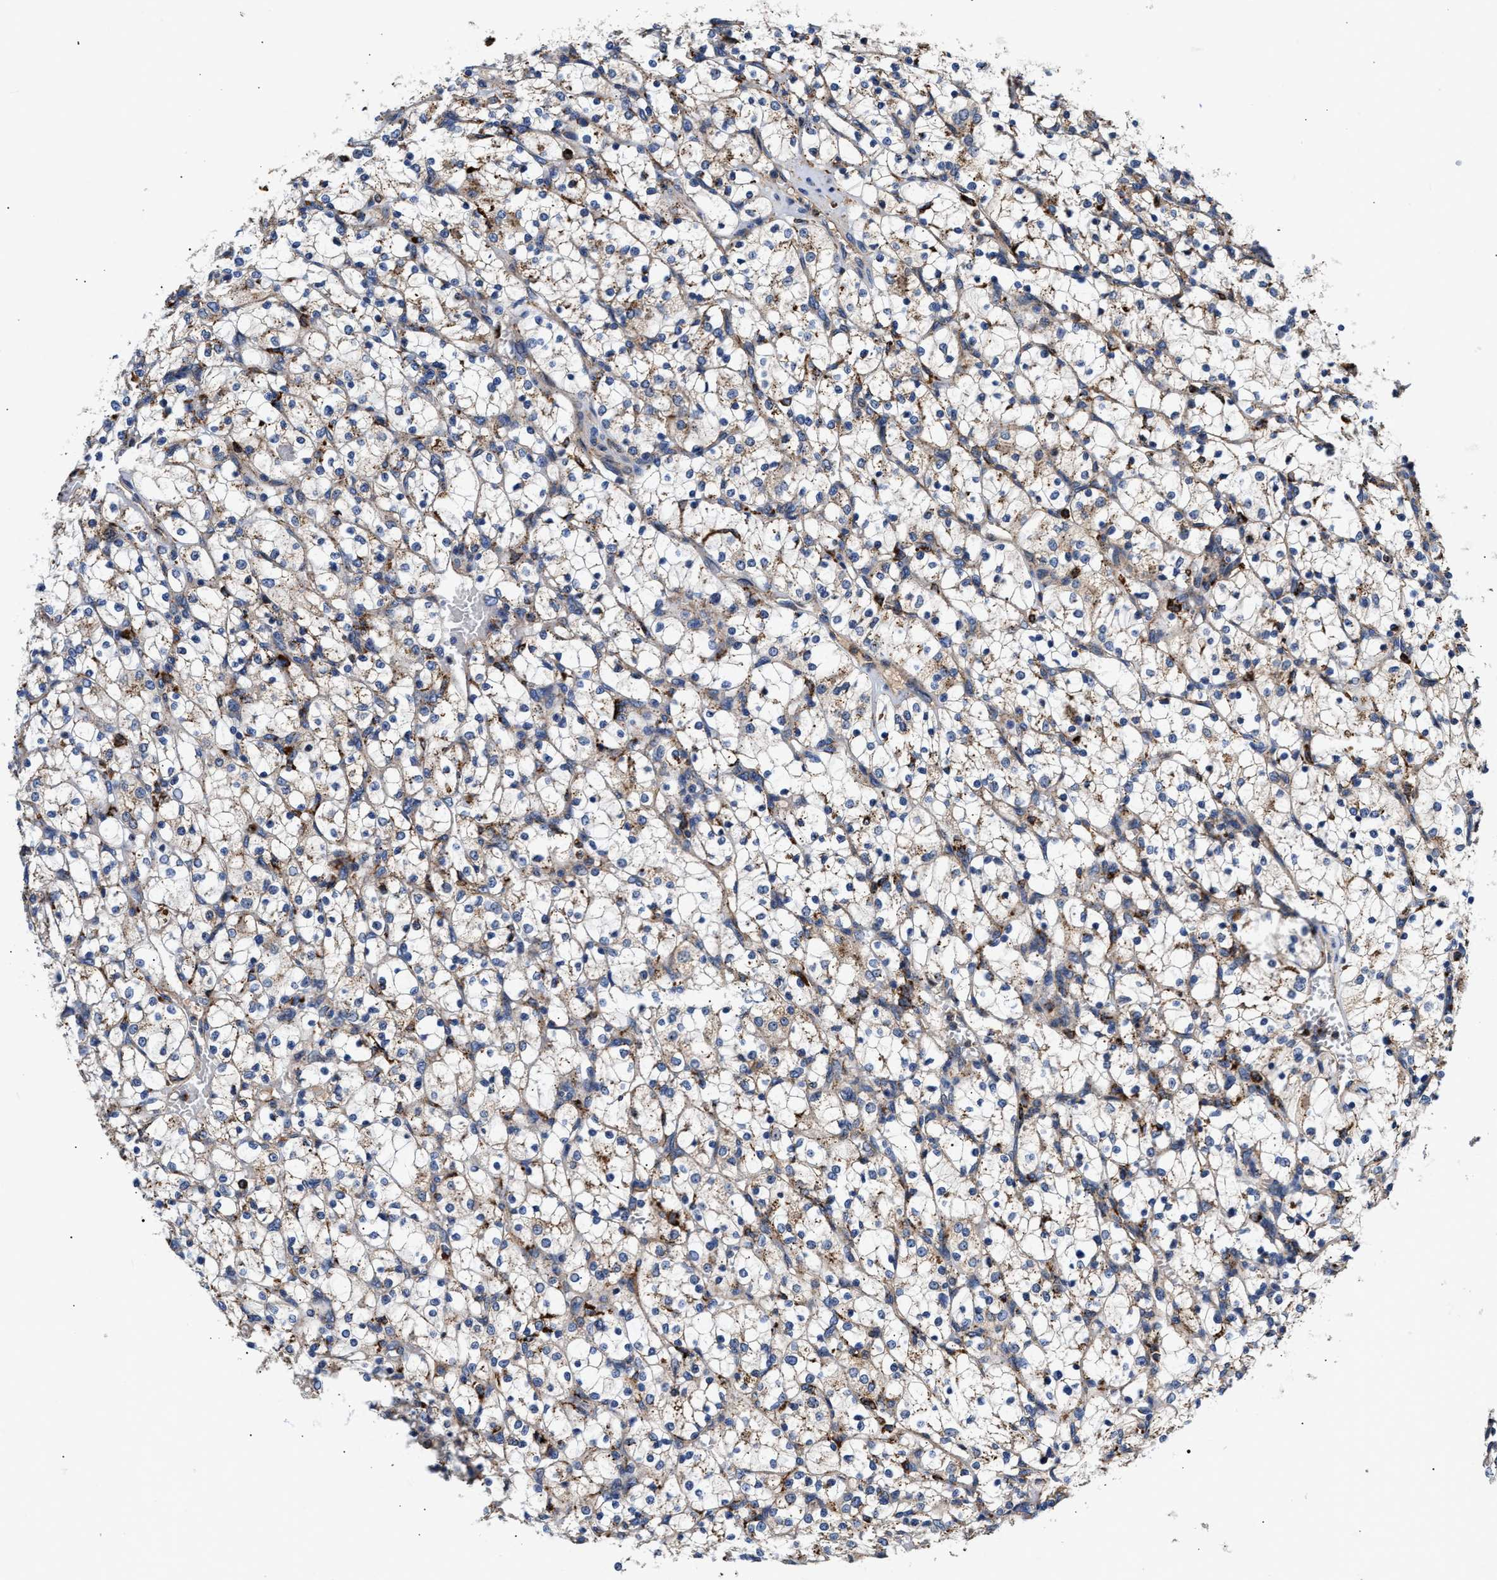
{"staining": {"intensity": "moderate", "quantity": "25%-75%", "location": "cytoplasmic/membranous"}, "tissue": "renal cancer", "cell_type": "Tumor cells", "image_type": "cancer", "snomed": [{"axis": "morphology", "description": "Adenocarcinoma, NOS"}, {"axis": "topography", "description": "Kidney"}], "caption": "Human renal cancer (adenocarcinoma) stained with a protein marker reveals moderate staining in tumor cells.", "gene": "CCDC146", "patient": {"sex": "female", "age": 69}}